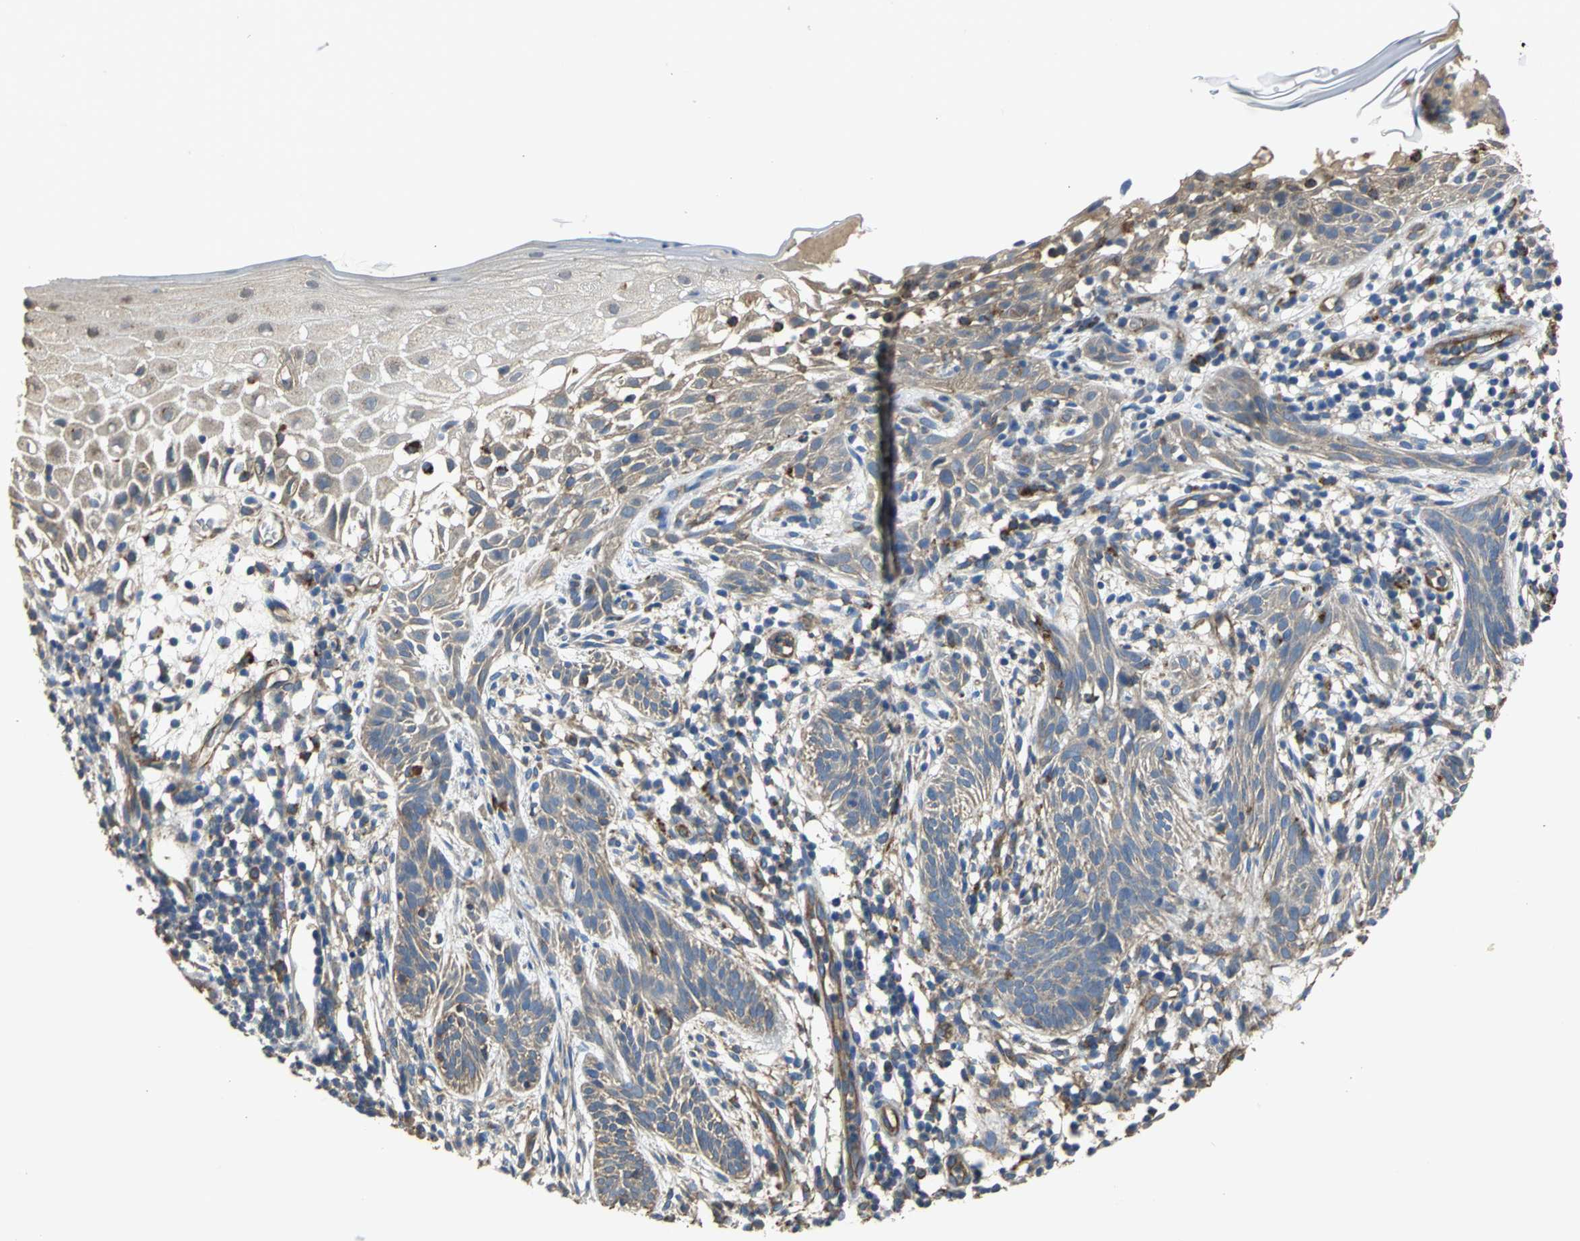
{"staining": {"intensity": "weak", "quantity": "25%-75%", "location": "cytoplasmic/membranous"}, "tissue": "skin cancer", "cell_type": "Tumor cells", "image_type": "cancer", "snomed": [{"axis": "morphology", "description": "Normal tissue, NOS"}, {"axis": "morphology", "description": "Basal cell carcinoma"}, {"axis": "topography", "description": "Skin"}], "caption": "High-magnification brightfield microscopy of skin basal cell carcinoma stained with DAB (3,3'-diaminobenzidine) (brown) and counterstained with hematoxylin (blue). tumor cells exhibit weak cytoplasmic/membranous expression is present in approximately25%-75% of cells.", "gene": "DIAPH2", "patient": {"sex": "female", "age": 69}}